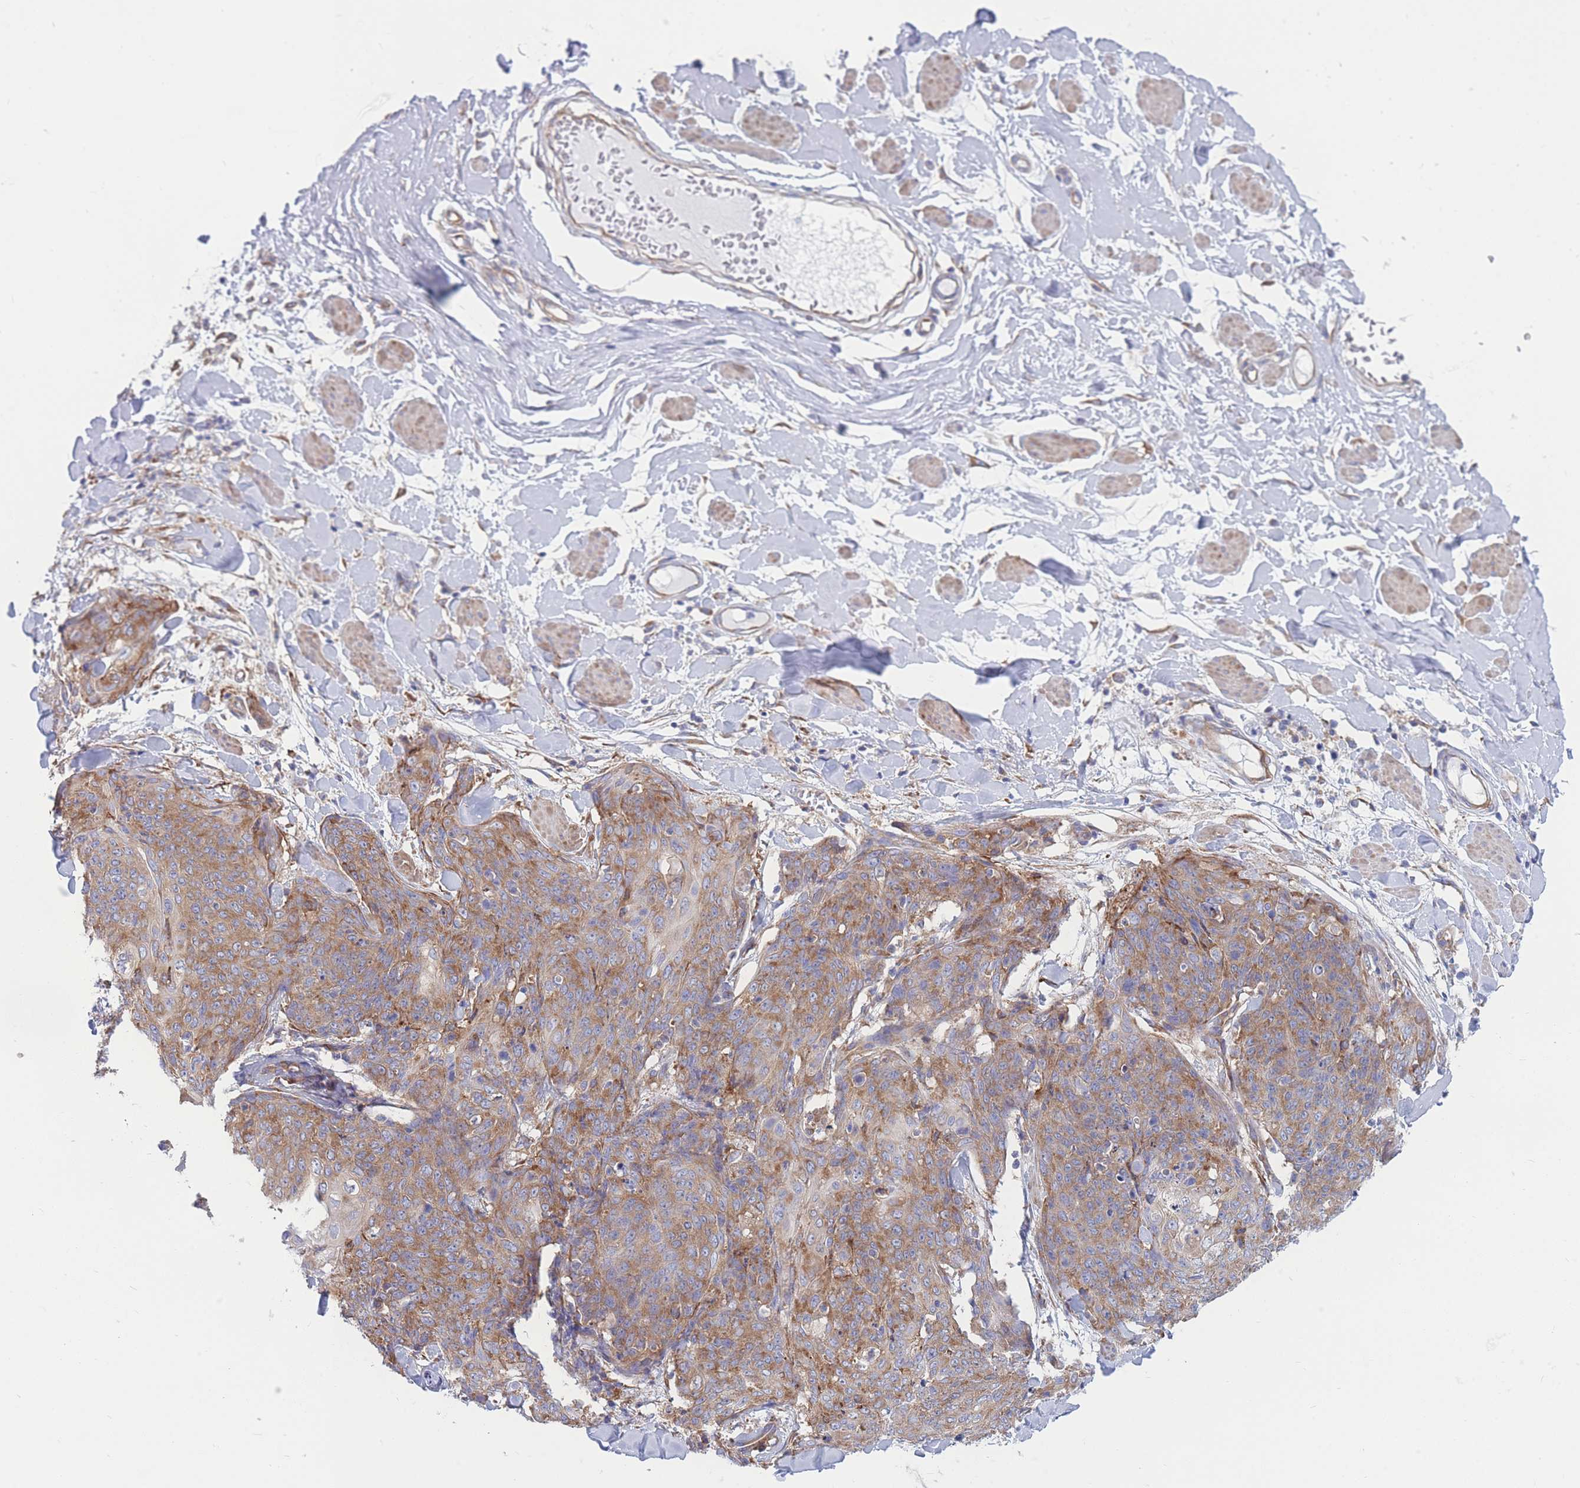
{"staining": {"intensity": "moderate", "quantity": ">75%", "location": "cytoplasmic/membranous"}, "tissue": "skin cancer", "cell_type": "Tumor cells", "image_type": "cancer", "snomed": [{"axis": "morphology", "description": "Squamous cell carcinoma, NOS"}, {"axis": "topography", "description": "Skin"}, {"axis": "topography", "description": "Vulva"}], "caption": "High-magnification brightfield microscopy of skin cancer (squamous cell carcinoma) stained with DAB (3,3'-diaminobenzidine) (brown) and counterstained with hematoxylin (blue). tumor cells exhibit moderate cytoplasmic/membranous expression is appreciated in approximately>75% of cells.", "gene": "RPL8", "patient": {"sex": "female", "age": 85}}